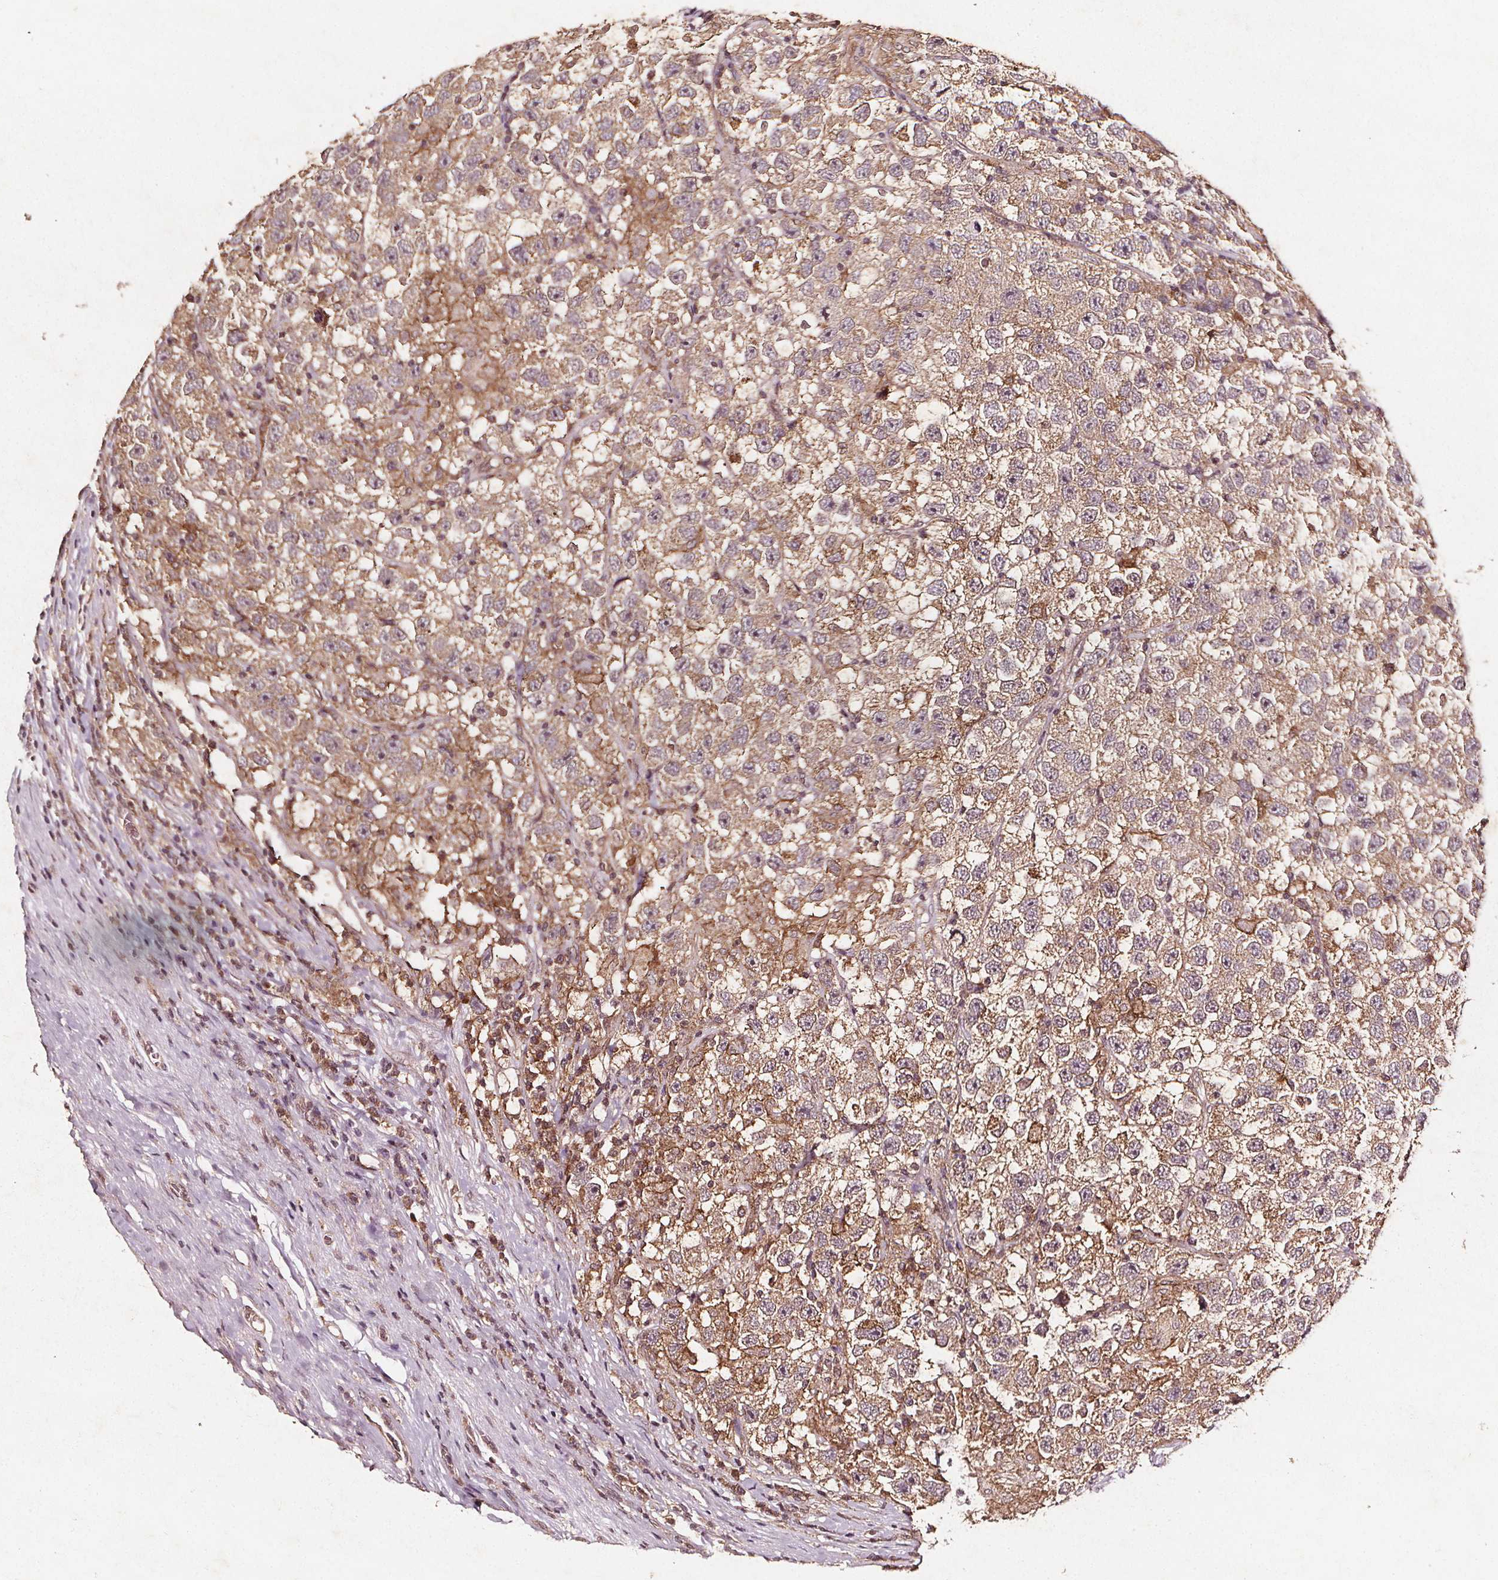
{"staining": {"intensity": "moderate", "quantity": ">75%", "location": "cytoplasmic/membranous"}, "tissue": "testis cancer", "cell_type": "Tumor cells", "image_type": "cancer", "snomed": [{"axis": "morphology", "description": "Seminoma, NOS"}, {"axis": "topography", "description": "Testis"}], "caption": "An image of human testis cancer (seminoma) stained for a protein shows moderate cytoplasmic/membranous brown staining in tumor cells.", "gene": "ABCA1", "patient": {"sex": "male", "age": 26}}